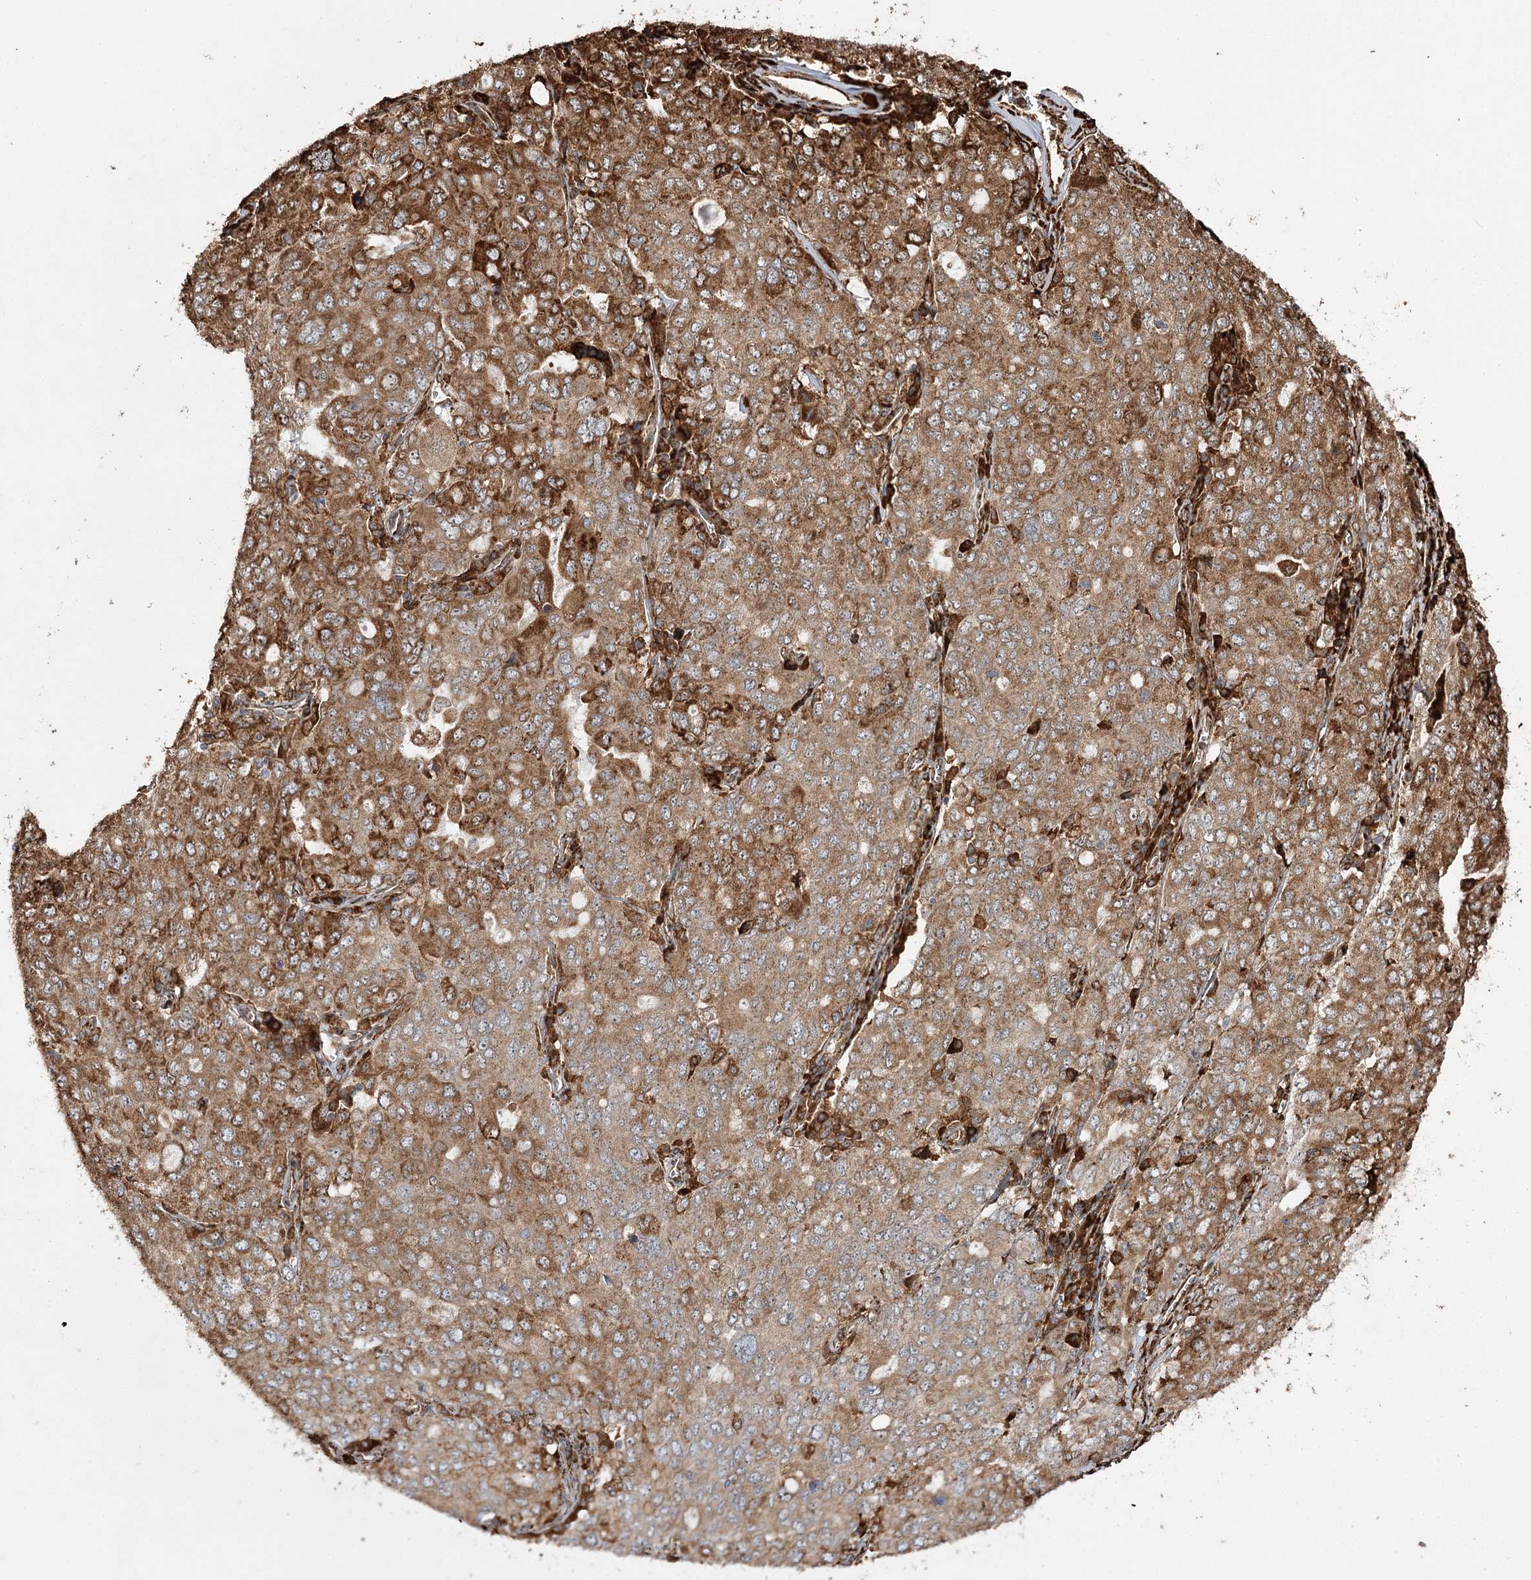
{"staining": {"intensity": "moderate", "quantity": ">75%", "location": "cytoplasmic/membranous"}, "tissue": "ovarian cancer", "cell_type": "Tumor cells", "image_type": "cancer", "snomed": [{"axis": "morphology", "description": "Carcinoma, endometroid"}, {"axis": "topography", "description": "Ovary"}], "caption": "An image of endometroid carcinoma (ovarian) stained for a protein exhibits moderate cytoplasmic/membranous brown staining in tumor cells.", "gene": "FANCL", "patient": {"sex": "female", "age": 62}}